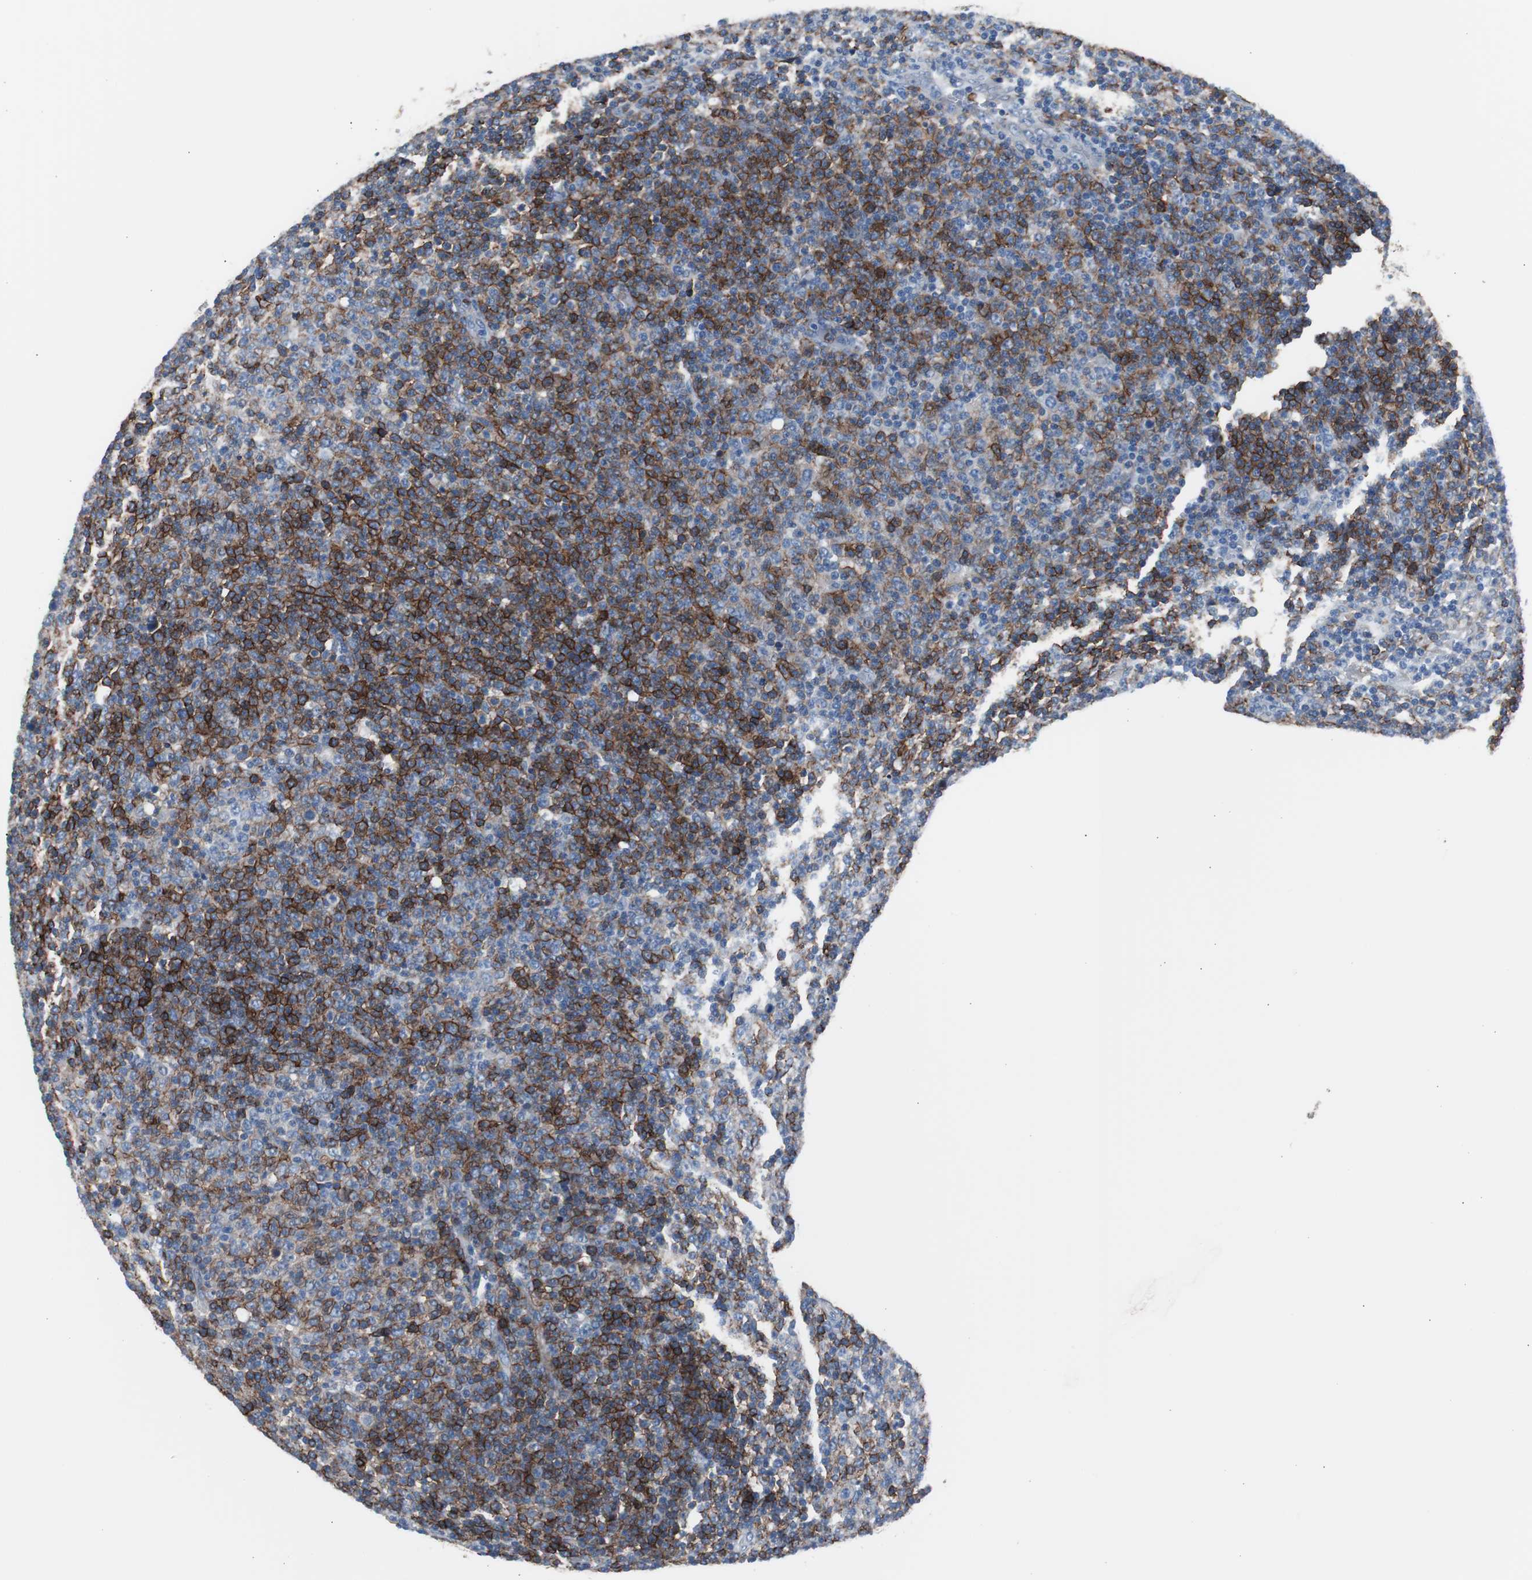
{"staining": {"intensity": "strong", "quantity": ">75%", "location": "cytoplasmic/membranous"}, "tissue": "lymphoma", "cell_type": "Tumor cells", "image_type": "cancer", "snomed": [{"axis": "morphology", "description": "Malignant lymphoma, non-Hodgkin's type, Low grade"}, {"axis": "topography", "description": "Lymph node"}], "caption": "Approximately >75% of tumor cells in lymphoma reveal strong cytoplasmic/membranous protein staining as visualized by brown immunohistochemical staining.", "gene": "FCGR2B", "patient": {"sex": "male", "age": 70}}